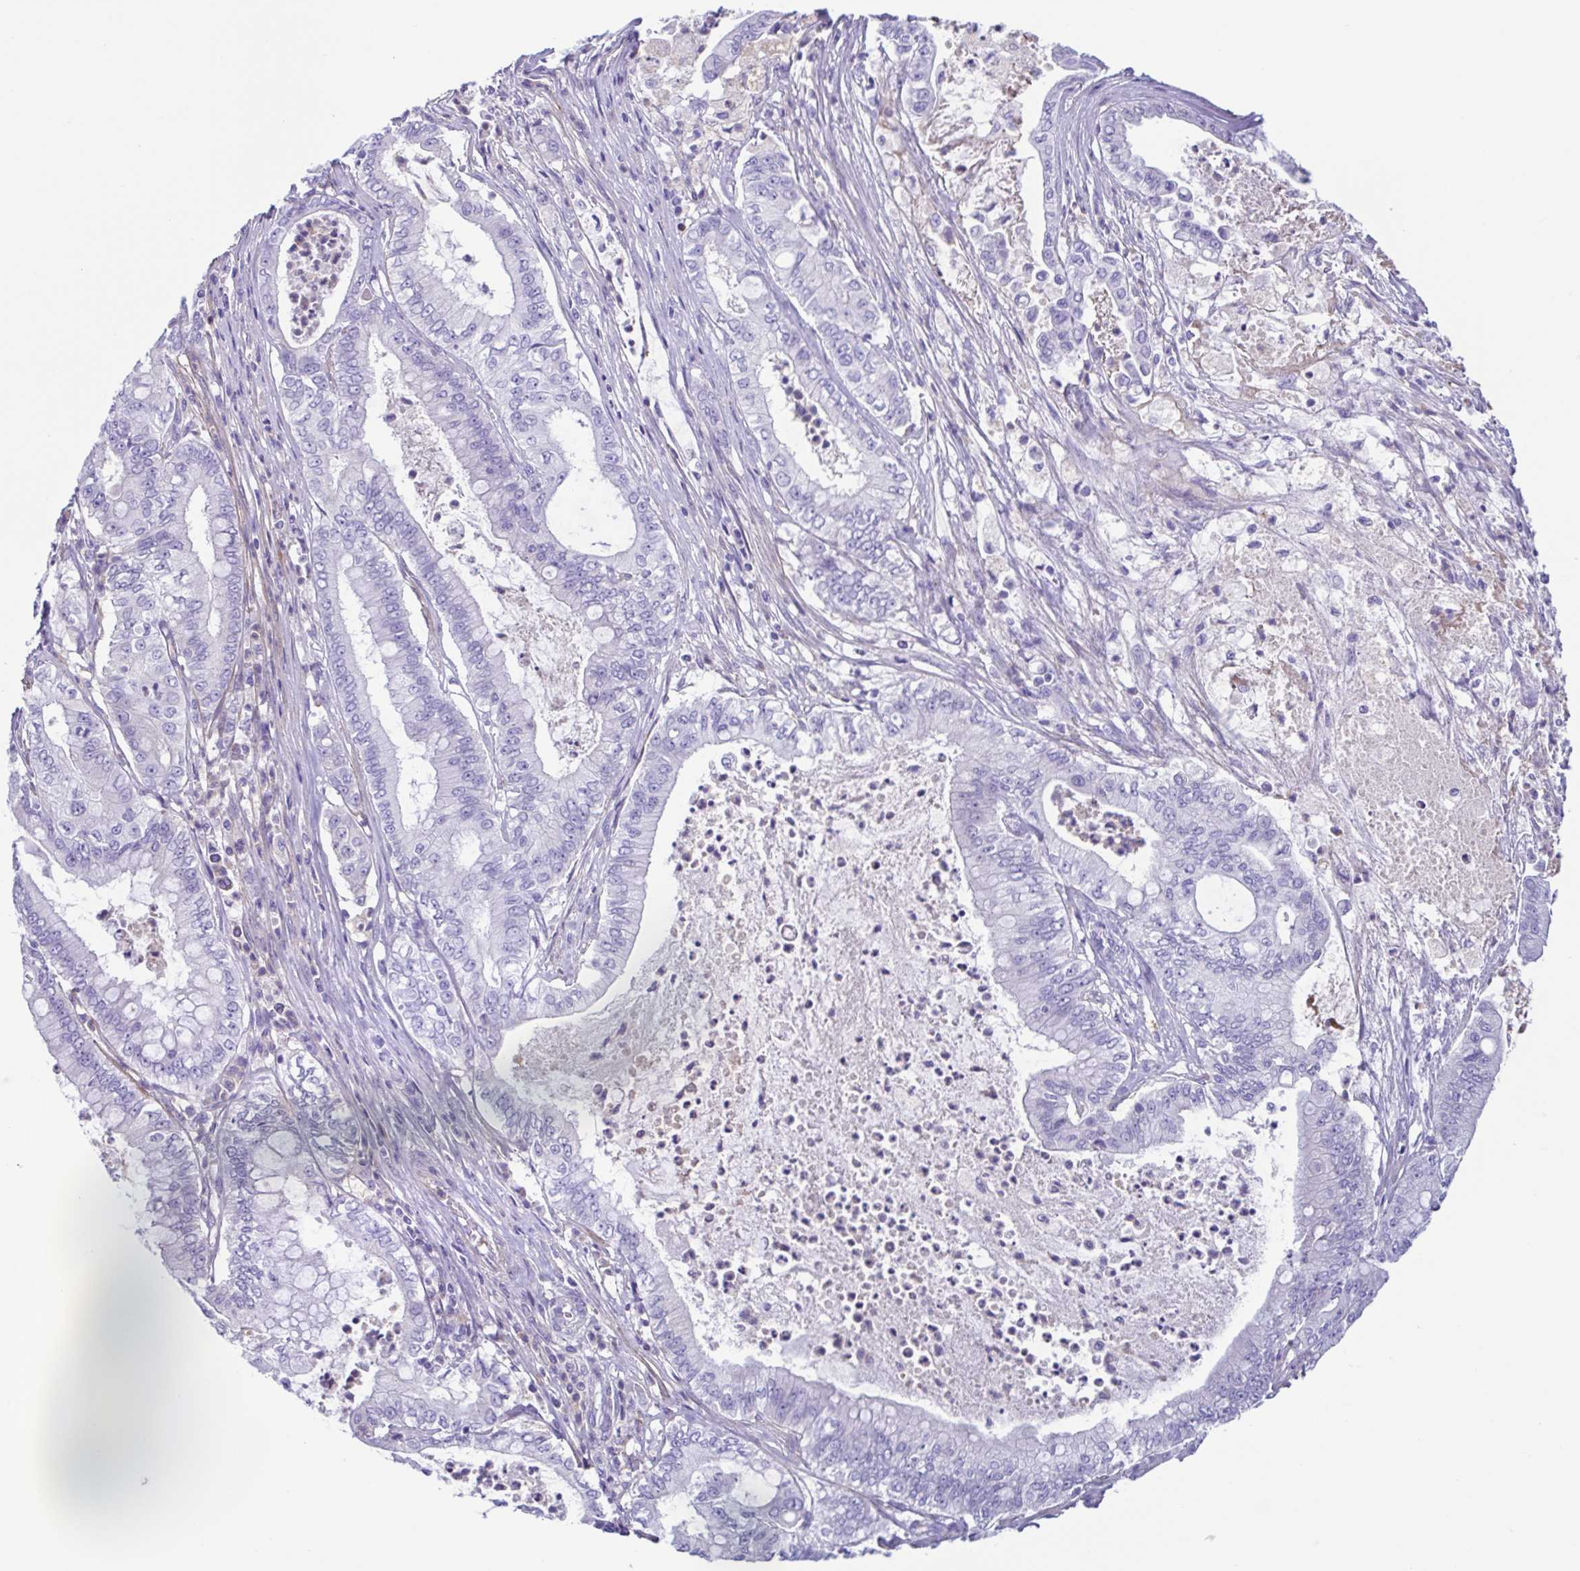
{"staining": {"intensity": "negative", "quantity": "none", "location": "none"}, "tissue": "pancreatic cancer", "cell_type": "Tumor cells", "image_type": "cancer", "snomed": [{"axis": "morphology", "description": "Adenocarcinoma, NOS"}, {"axis": "topography", "description": "Pancreas"}], "caption": "The micrograph displays no significant positivity in tumor cells of pancreatic cancer (adenocarcinoma). Brightfield microscopy of IHC stained with DAB (brown) and hematoxylin (blue), captured at high magnification.", "gene": "CYP11B1", "patient": {"sex": "male", "age": 71}}